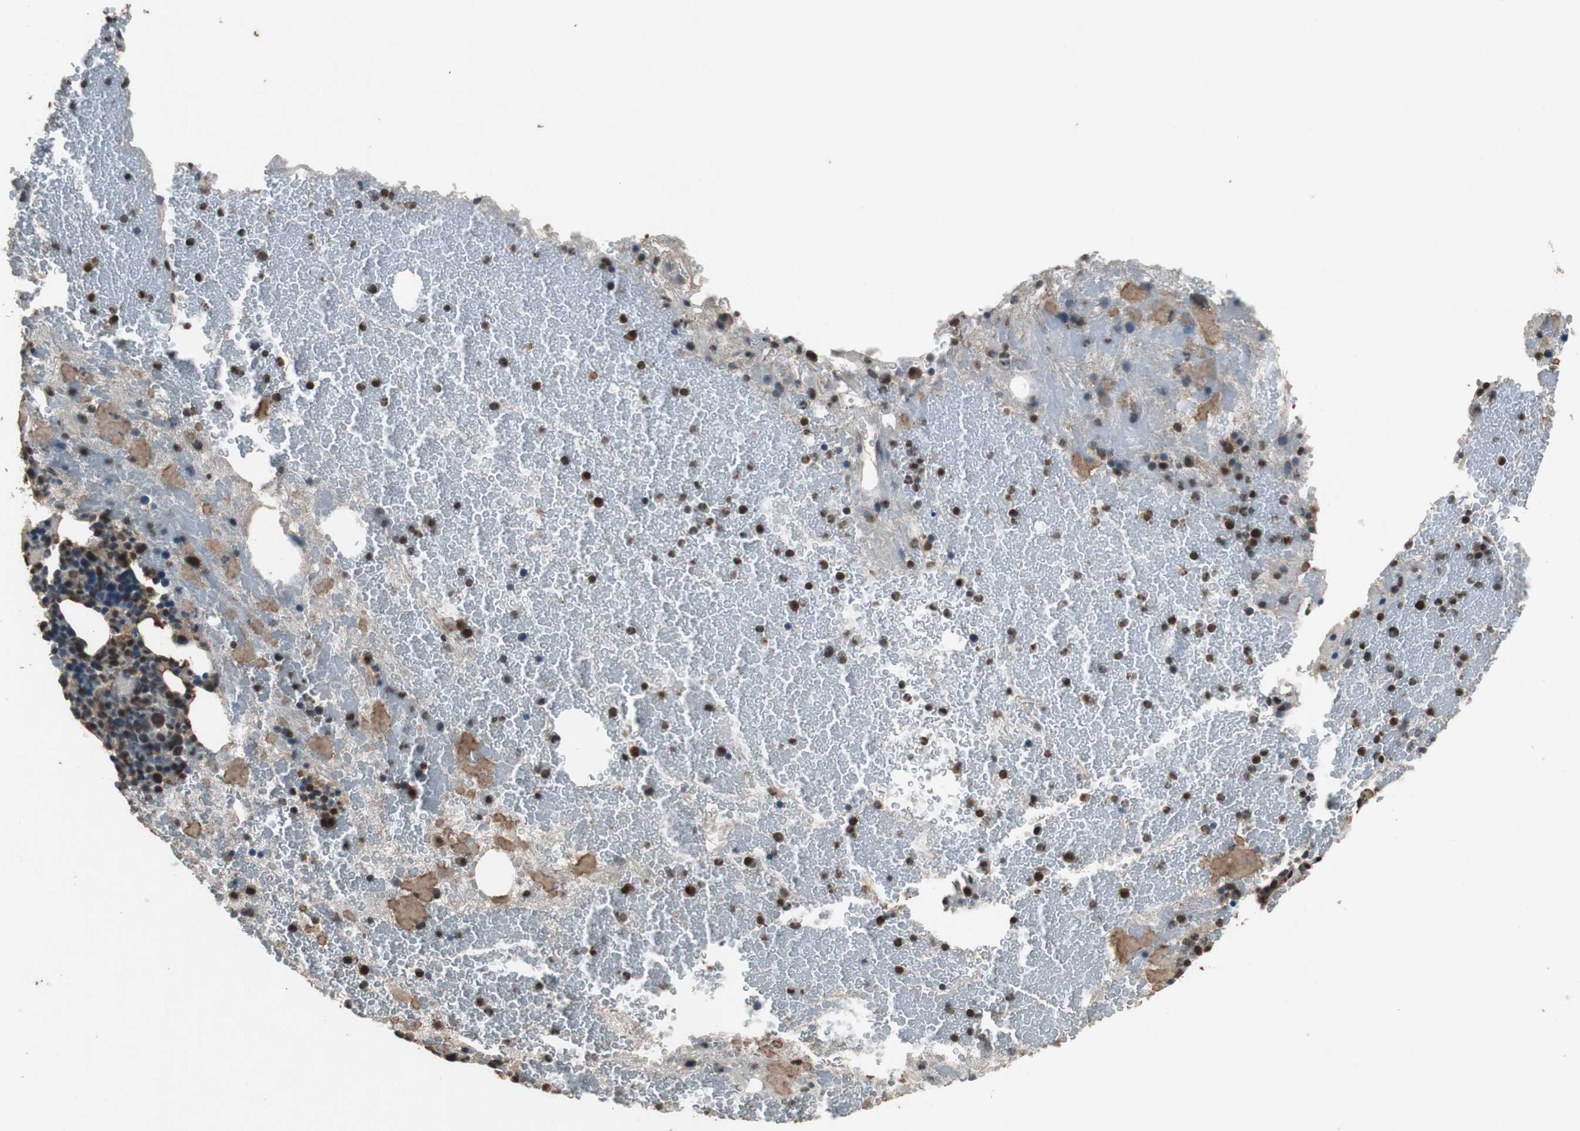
{"staining": {"intensity": "strong", "quantity": "25%-75%", "location": "nuclear"}, "tissue": "bone marrow", "cell_type": "Hematopoietic cells", "image_type": "normal", "snomed": [{"axis": "morphology", "description": "Normal tissue, NOS"}, {"axis": "topography", "description": "Bone marrow"}], "caption": "Benign bone marrow reveals strong nuclear staining in about 25%-75% of hematopoietic cells, visualized by immunohistochemistry.", "gene": "PPP1R13B", "patient": {"sex": "male", "age": 76}}